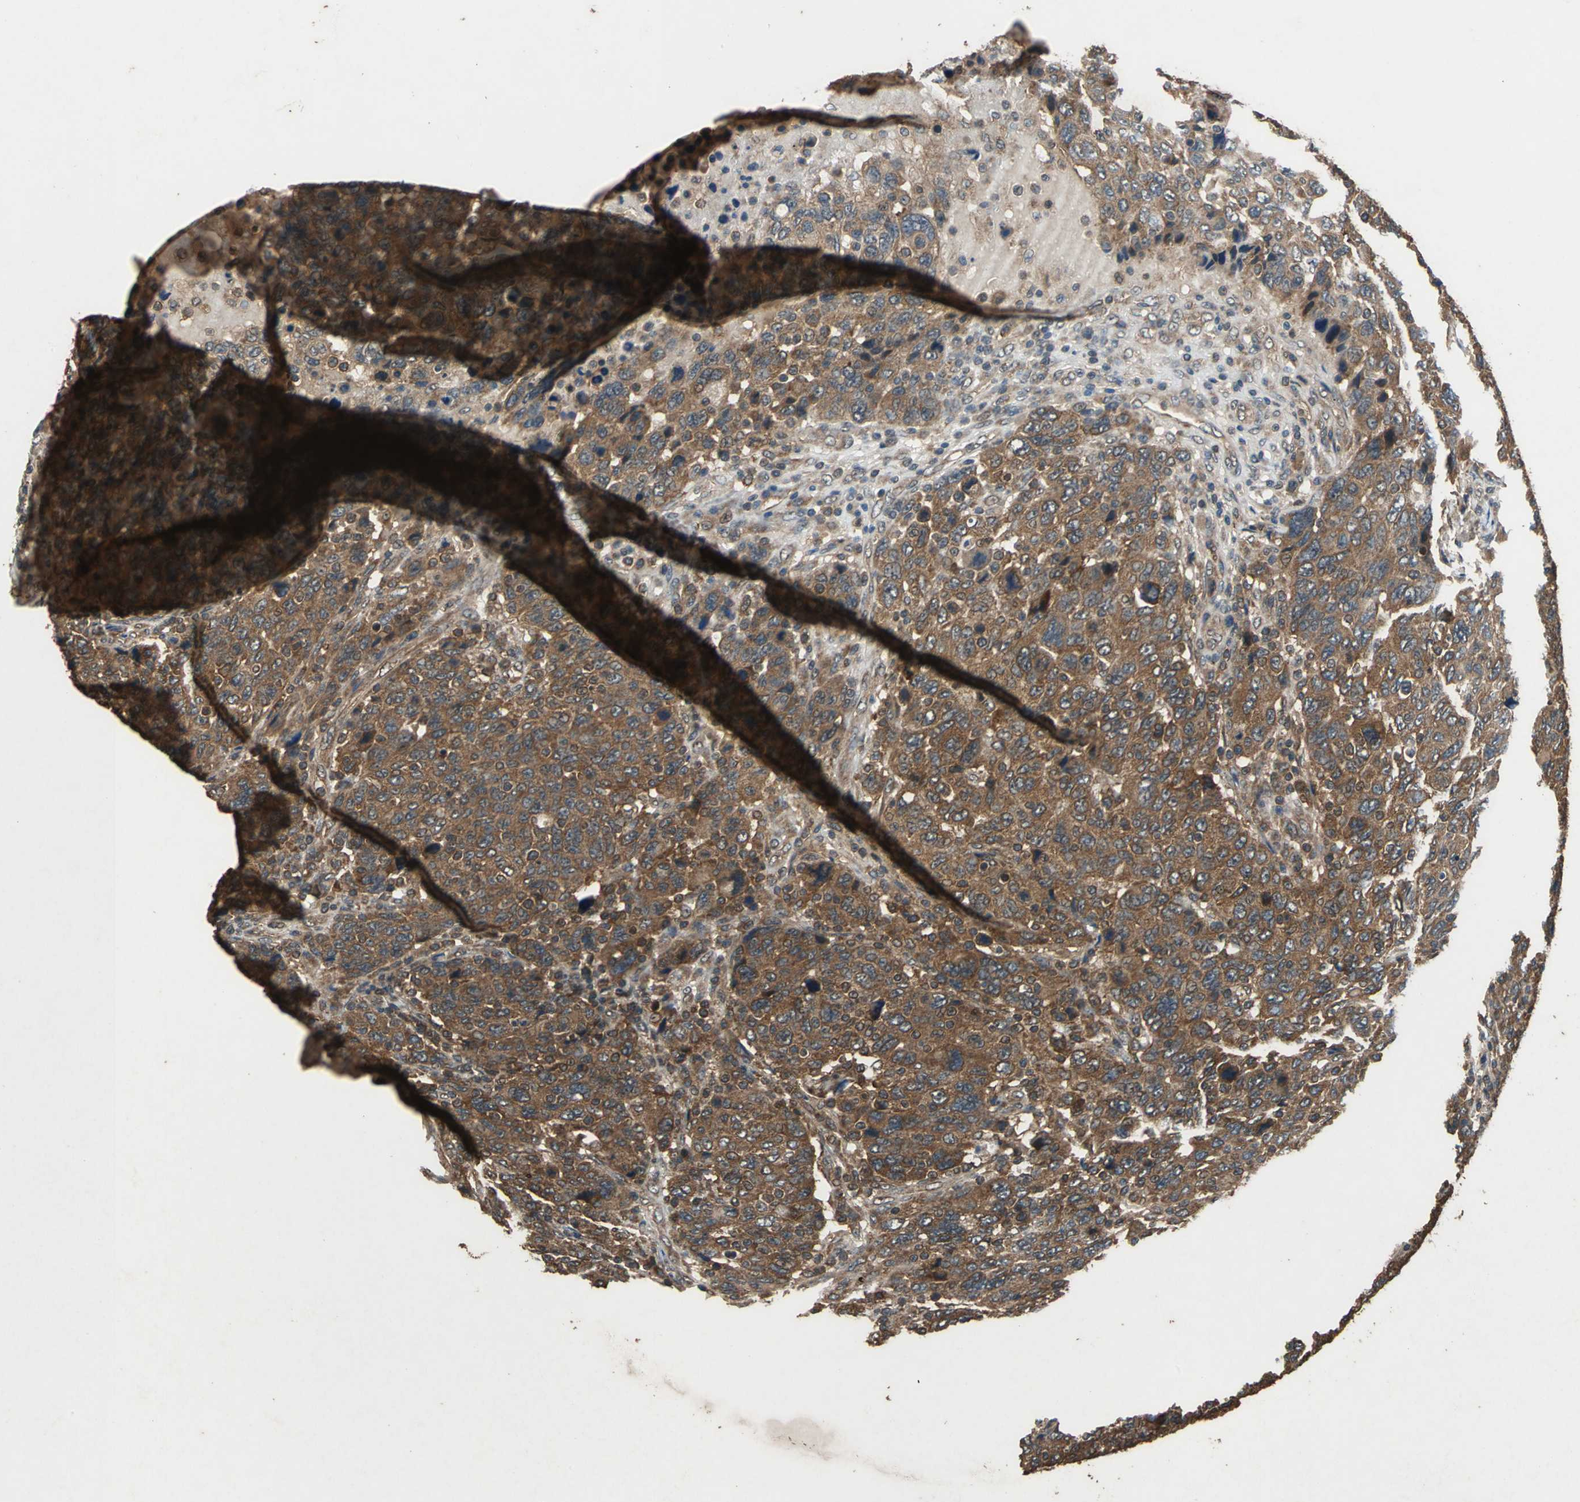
{"staining": {"intensity": "strong", "quantity": ">75%", "location": "cytoplasmic/membranous"}, "tissue": "breast cancer", "cell_type": "Tumor cells", "image_type": "cancer", "snomed": [{"axis": "morphology", "description": "Duct carcinoma"}, {"axis": "topography", "description": "Breast"}], "caption": "This micrograph exhibits immunohistochemistry (IHC) staining of breast cancer (invasive ductal carcinoma), with high strong cytoplasmic/membranous staining in approximately >75% of tumor cells.", "gene": "ZNF608", "patient": {"sex": "female", "age": 37}}